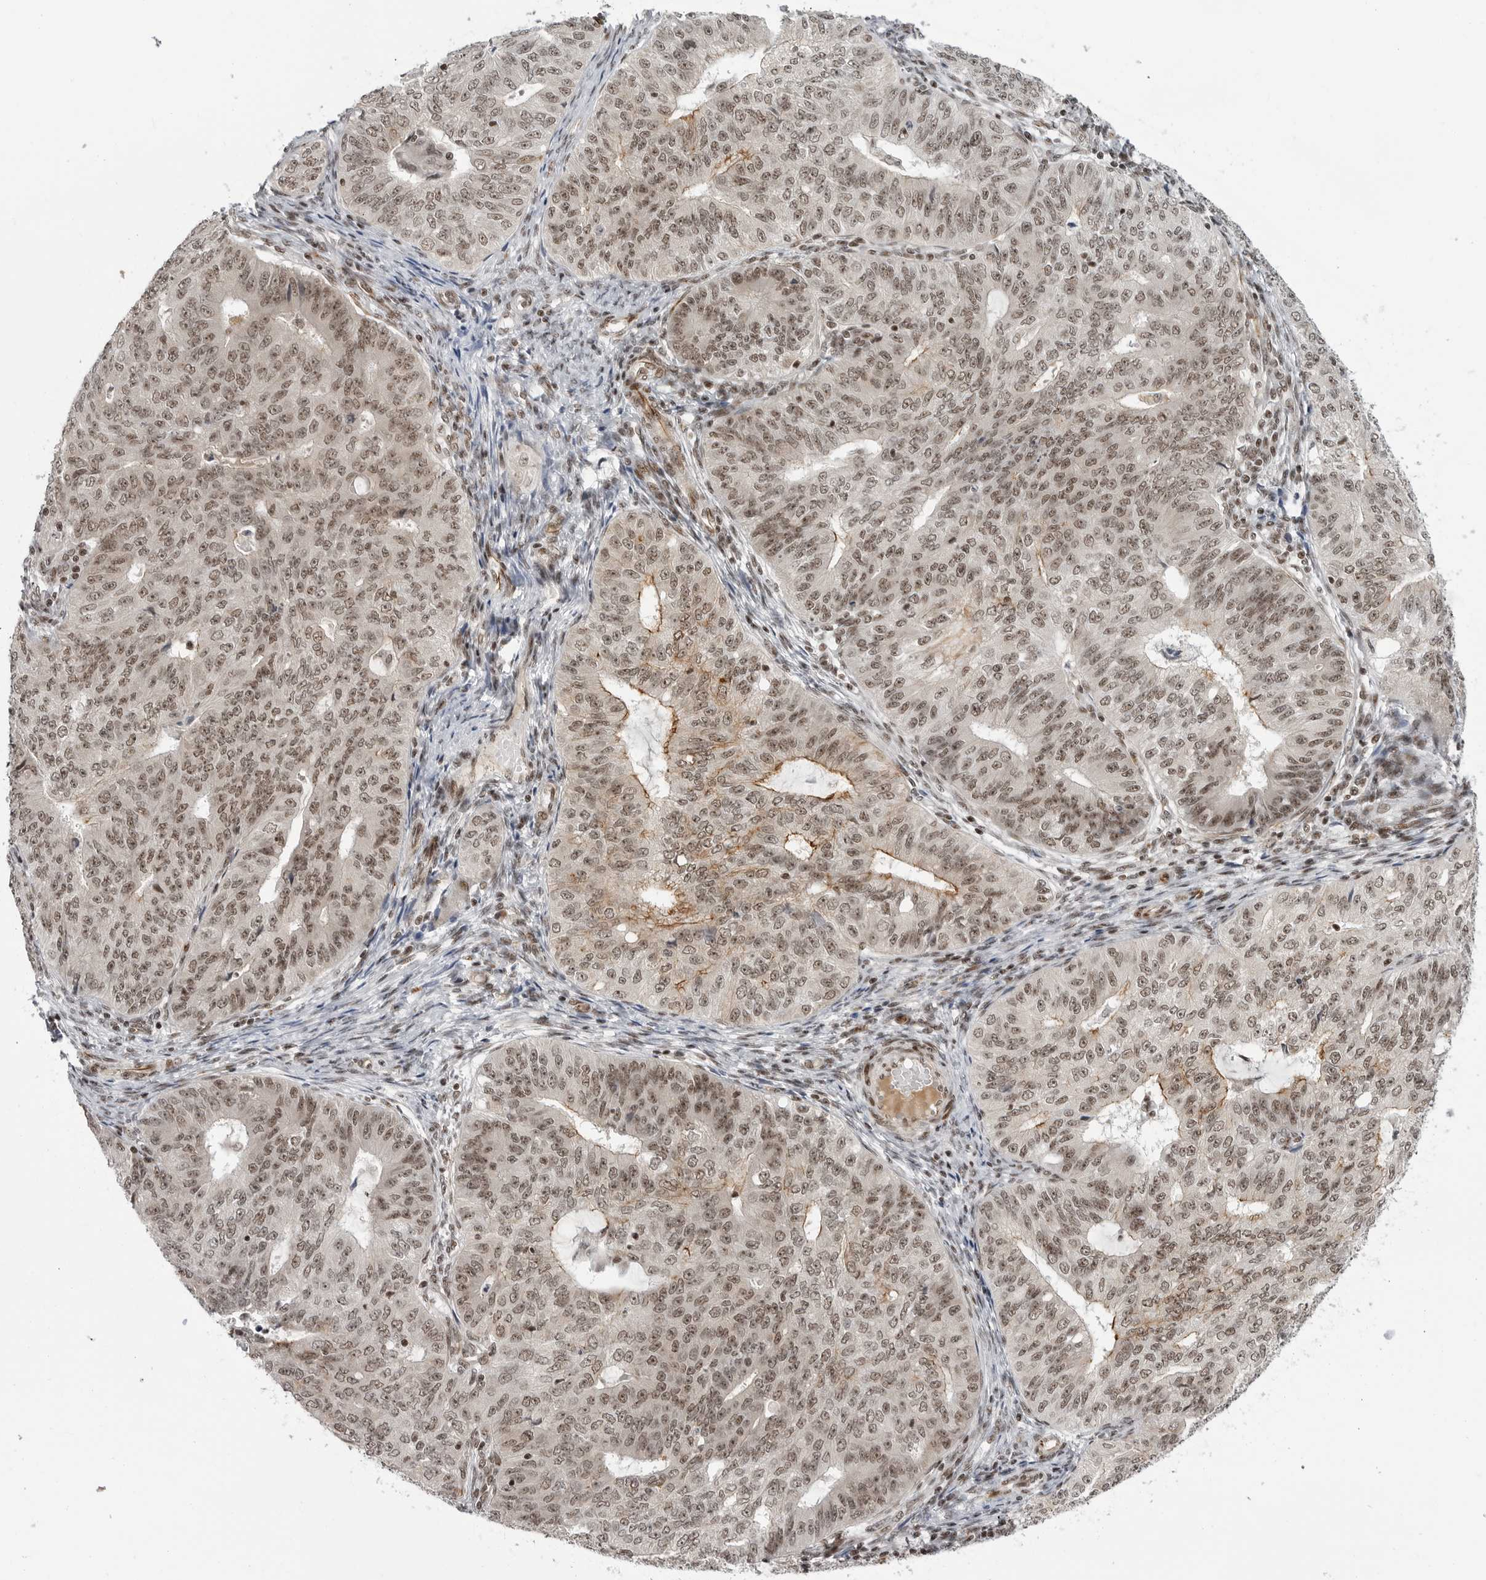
{"staining": {"intensity": "moderate", "quantity": ">75%", "location": "nuclear"}, "tissue": "endometrial cancer", "cell_type": "Tumor cells", "image_type": "cancer", "snomed": [{"axis": "morphology", "description": "Adenocarcinoma, NOS"}, {"axis": "topography", "description": "Endometrium"}], "caption": "A micrograph of human endometrial cancer stained for a protein reveals moderate nuclear brown staining in tumor cells.", "gene": "TRIM66", "patient": {"sex": "female", "age": 32}}